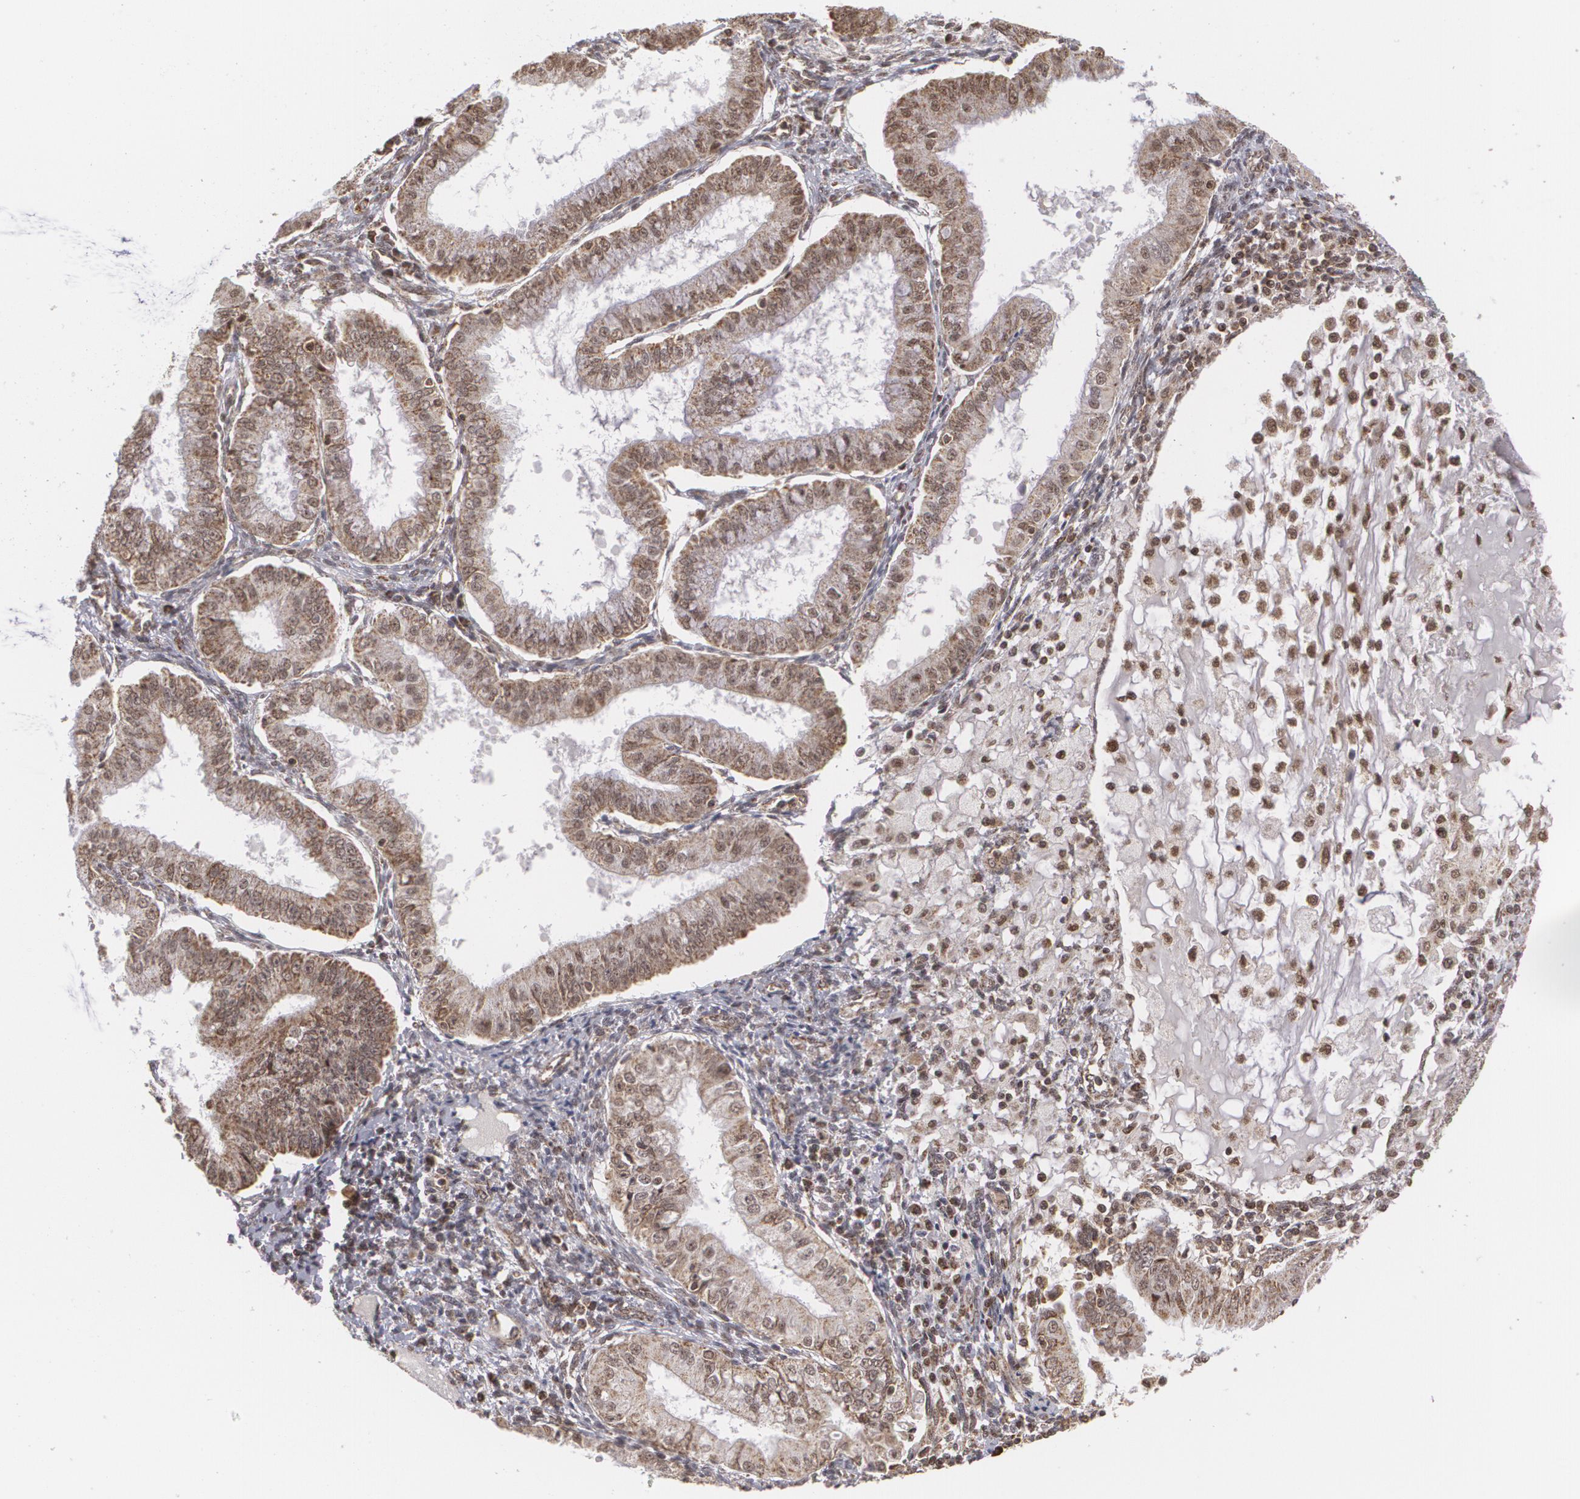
{"staining": {"intensity": "weak", "quantity": "25%-75%", "location": "nuclear"}, "tissue": "endometrial cancer", "cell_type": "Tumor cells", "image_type": "cancer", "snomed": [{"axis": "morphology", "description": "Adenocarcinoma, NOS"}, {"axis": "topography", "description": "Endometrium"}], "caption": "Human endometrial cancer (adenocarcinoma) stained for a protein (brown) reveals weak nuclear positive expression in approximately 25%-75% of tumor cells.", "gene": "MXD1", "patient": {"sex": "female", "age": 76}}